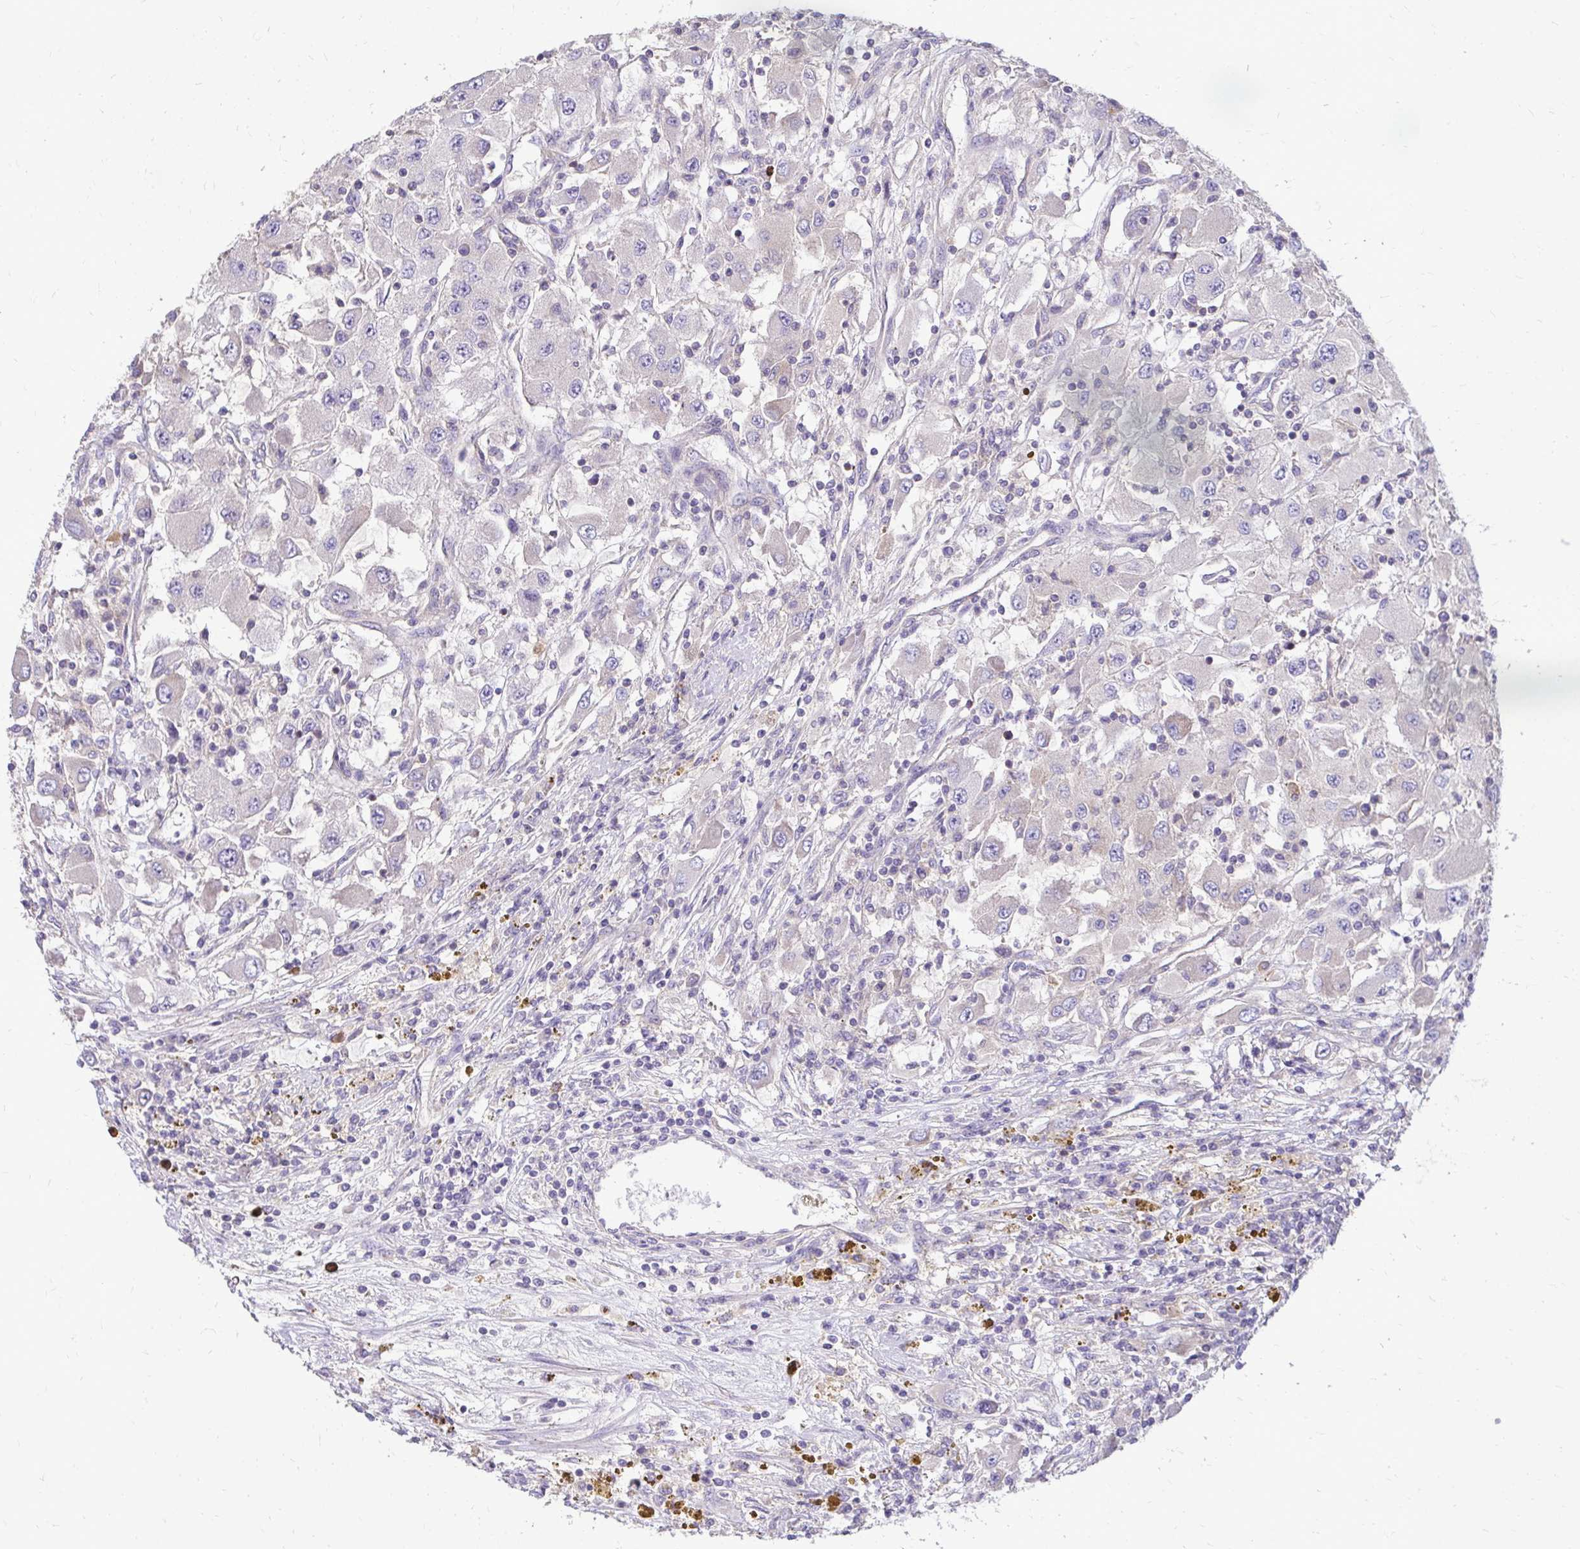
{"staining": {"intensity": "negative", "quantity": "none", "location": "none"}, "tissue": "renal cancer", "cell_type": "Tumor cells", "image_type": "cancer", "snomed": [{"axis": "morphology", "description": "Adenocarcinoma, NOS"}, {"axis": "topography", "description": "Kidney"}], "caption": "The IHC photomicrograph has no significant staining in tumor cells of renal cancer tissue.", "gene": "FMR1", "patient": {"sex": "female", "age": 67}}